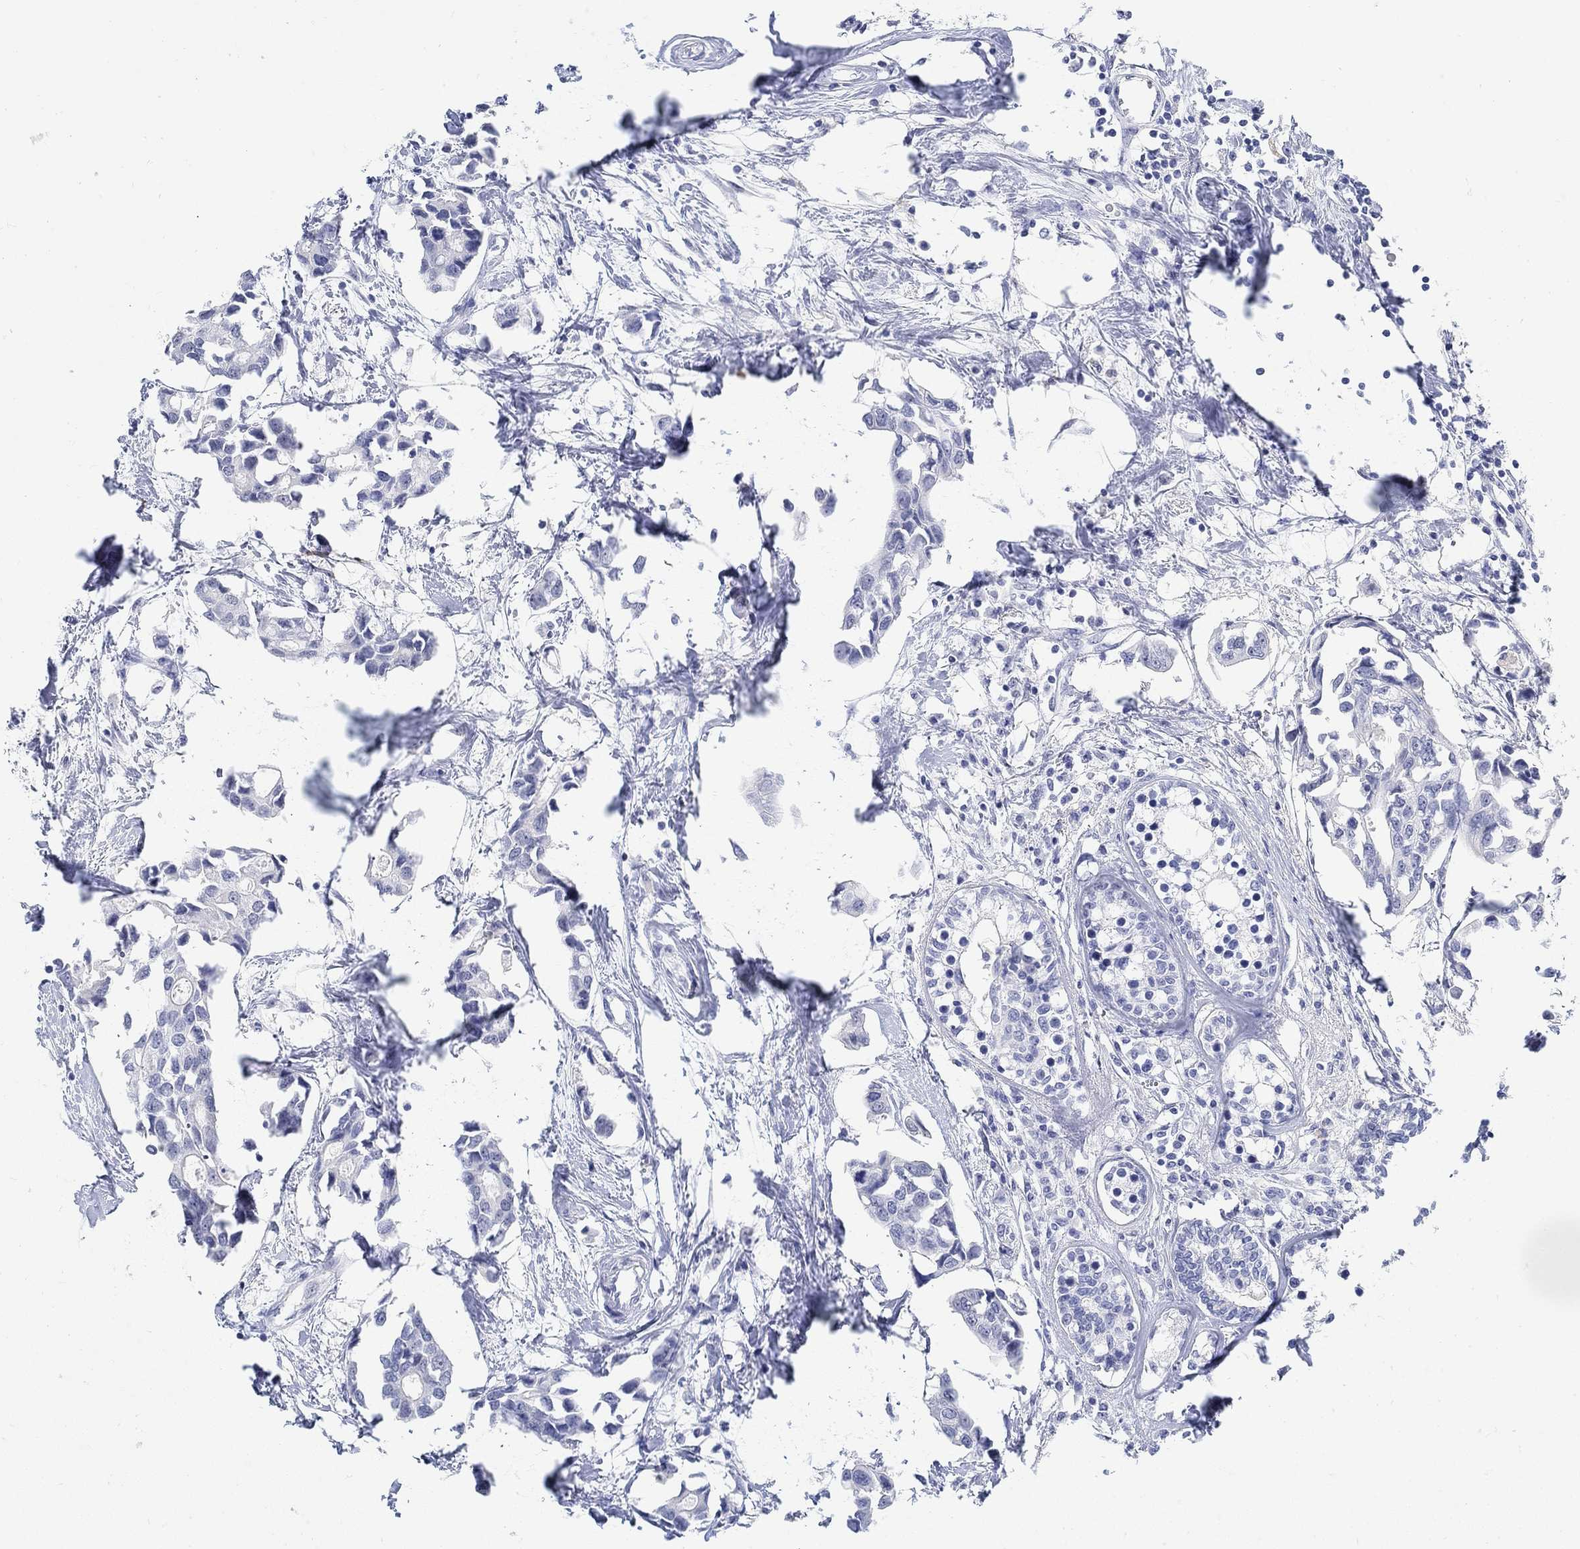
{"staining": {"intensity": "negative", "quantity": "none", "location": "none"}, "tissue": "breast cancer", "cell_type": "Tumor cells", "image_type": "cancer", "snomed": [{"axis": "morphology", "description": "Duct carcinoma"}, {"axis": "topography", "description": "Breast"}], "caption": "Human breast cancer (invasive ductal carcinoma) stained for a protein using IHC shows no positivity in tumor cells.", "gene": "GRIA3", "patient": {"sex": "female", "age": 83}}